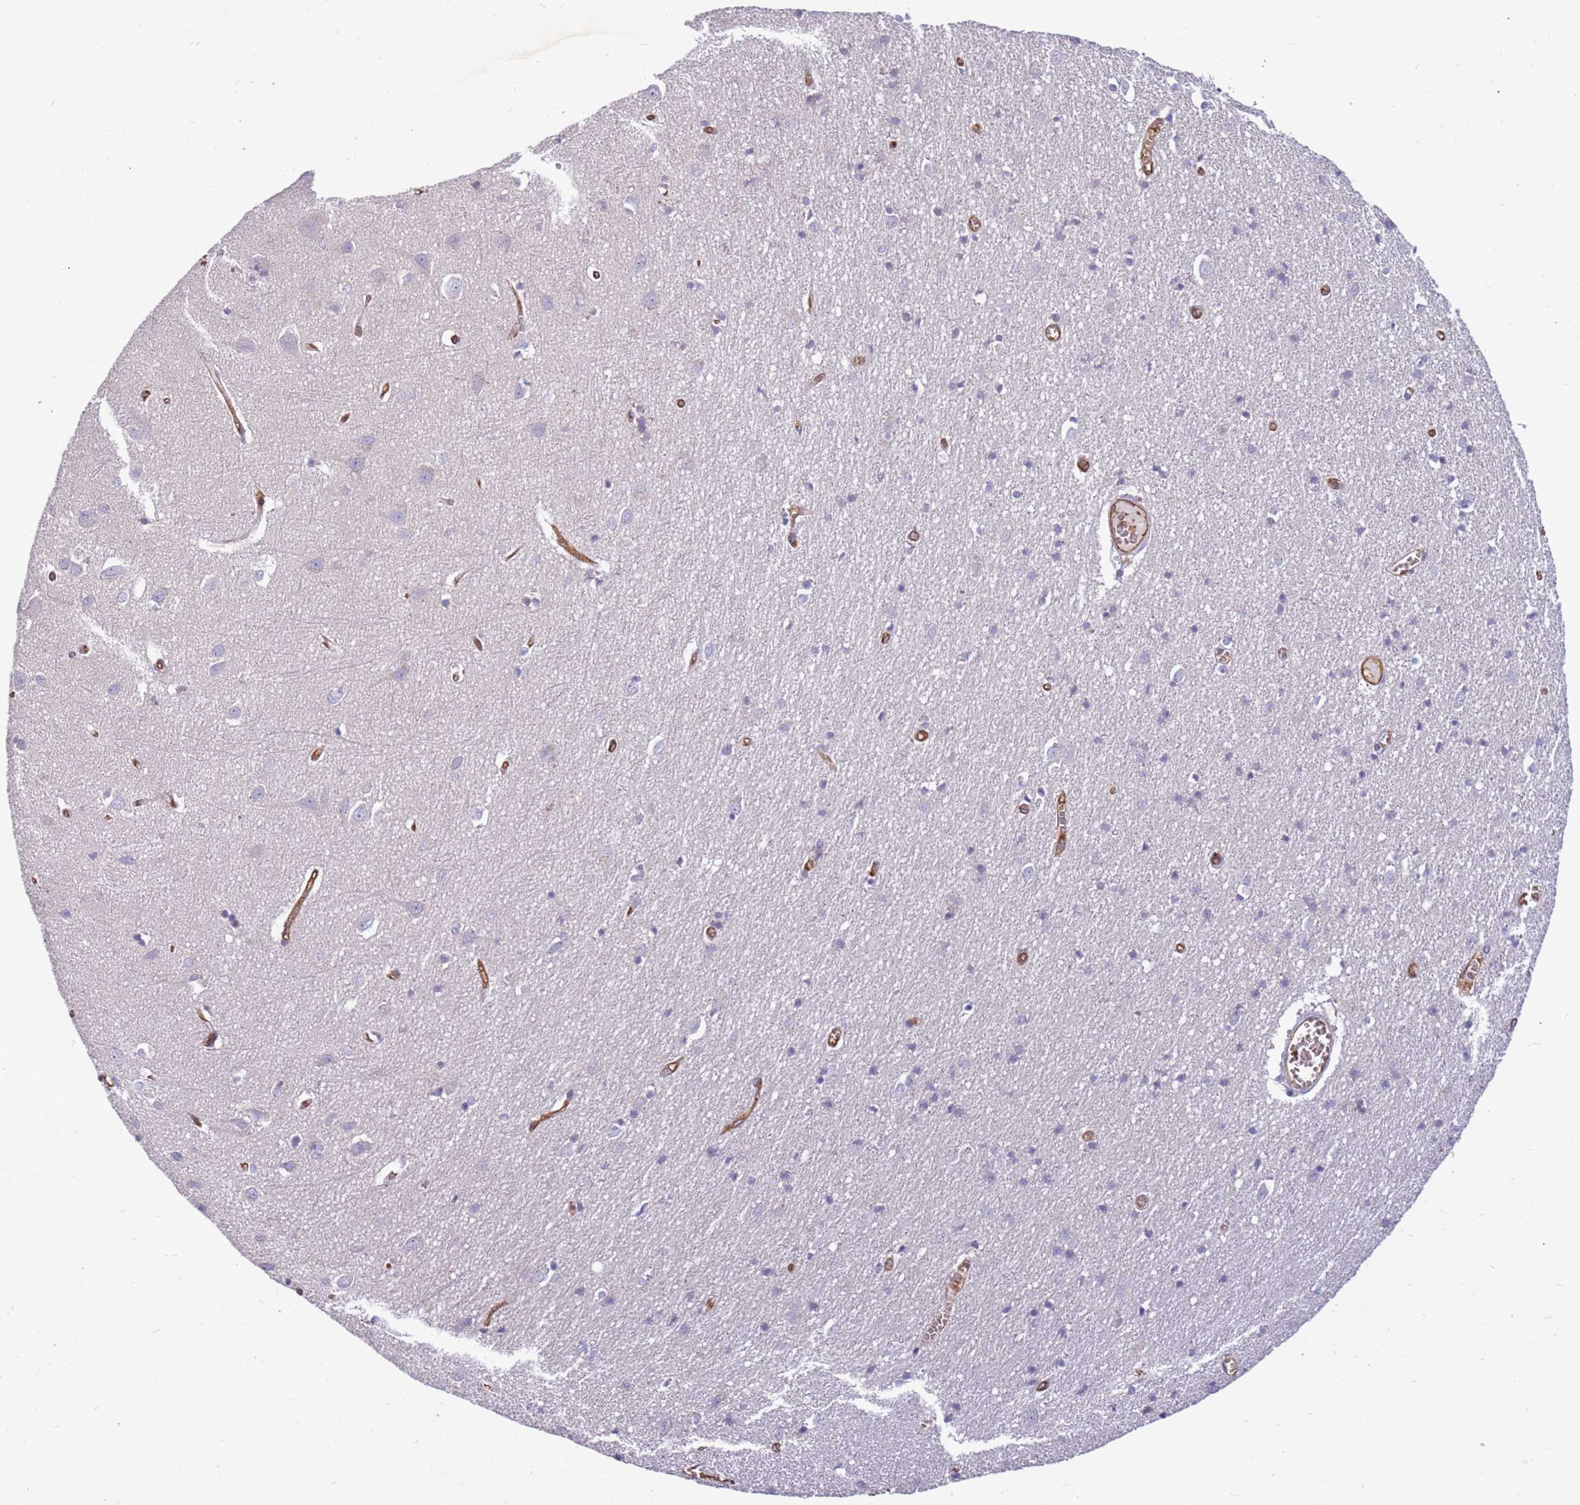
{"staining": {"intensity": "moderate", "quantity": ">75%", "location": "cytoplasmic/membranous"}, "tissue": "cerebral cortex", "cell_type": "Endothelial cells", "image_type": "normal", "snomed": [{"axis": "morphology", "description": "Normal tissue, NOS"}, {"axis": "topography", "description": "Cerebral cortex"}], "caption": "Immunohistochemical staining of unremarkable cerebral cortex demonstrates moderate cytoplasmic/membranous protein positivity in approximately >75% of endothelial cells.", "gene": "ARHGEF35", "patient": {"sex": "female", "age": 64}}